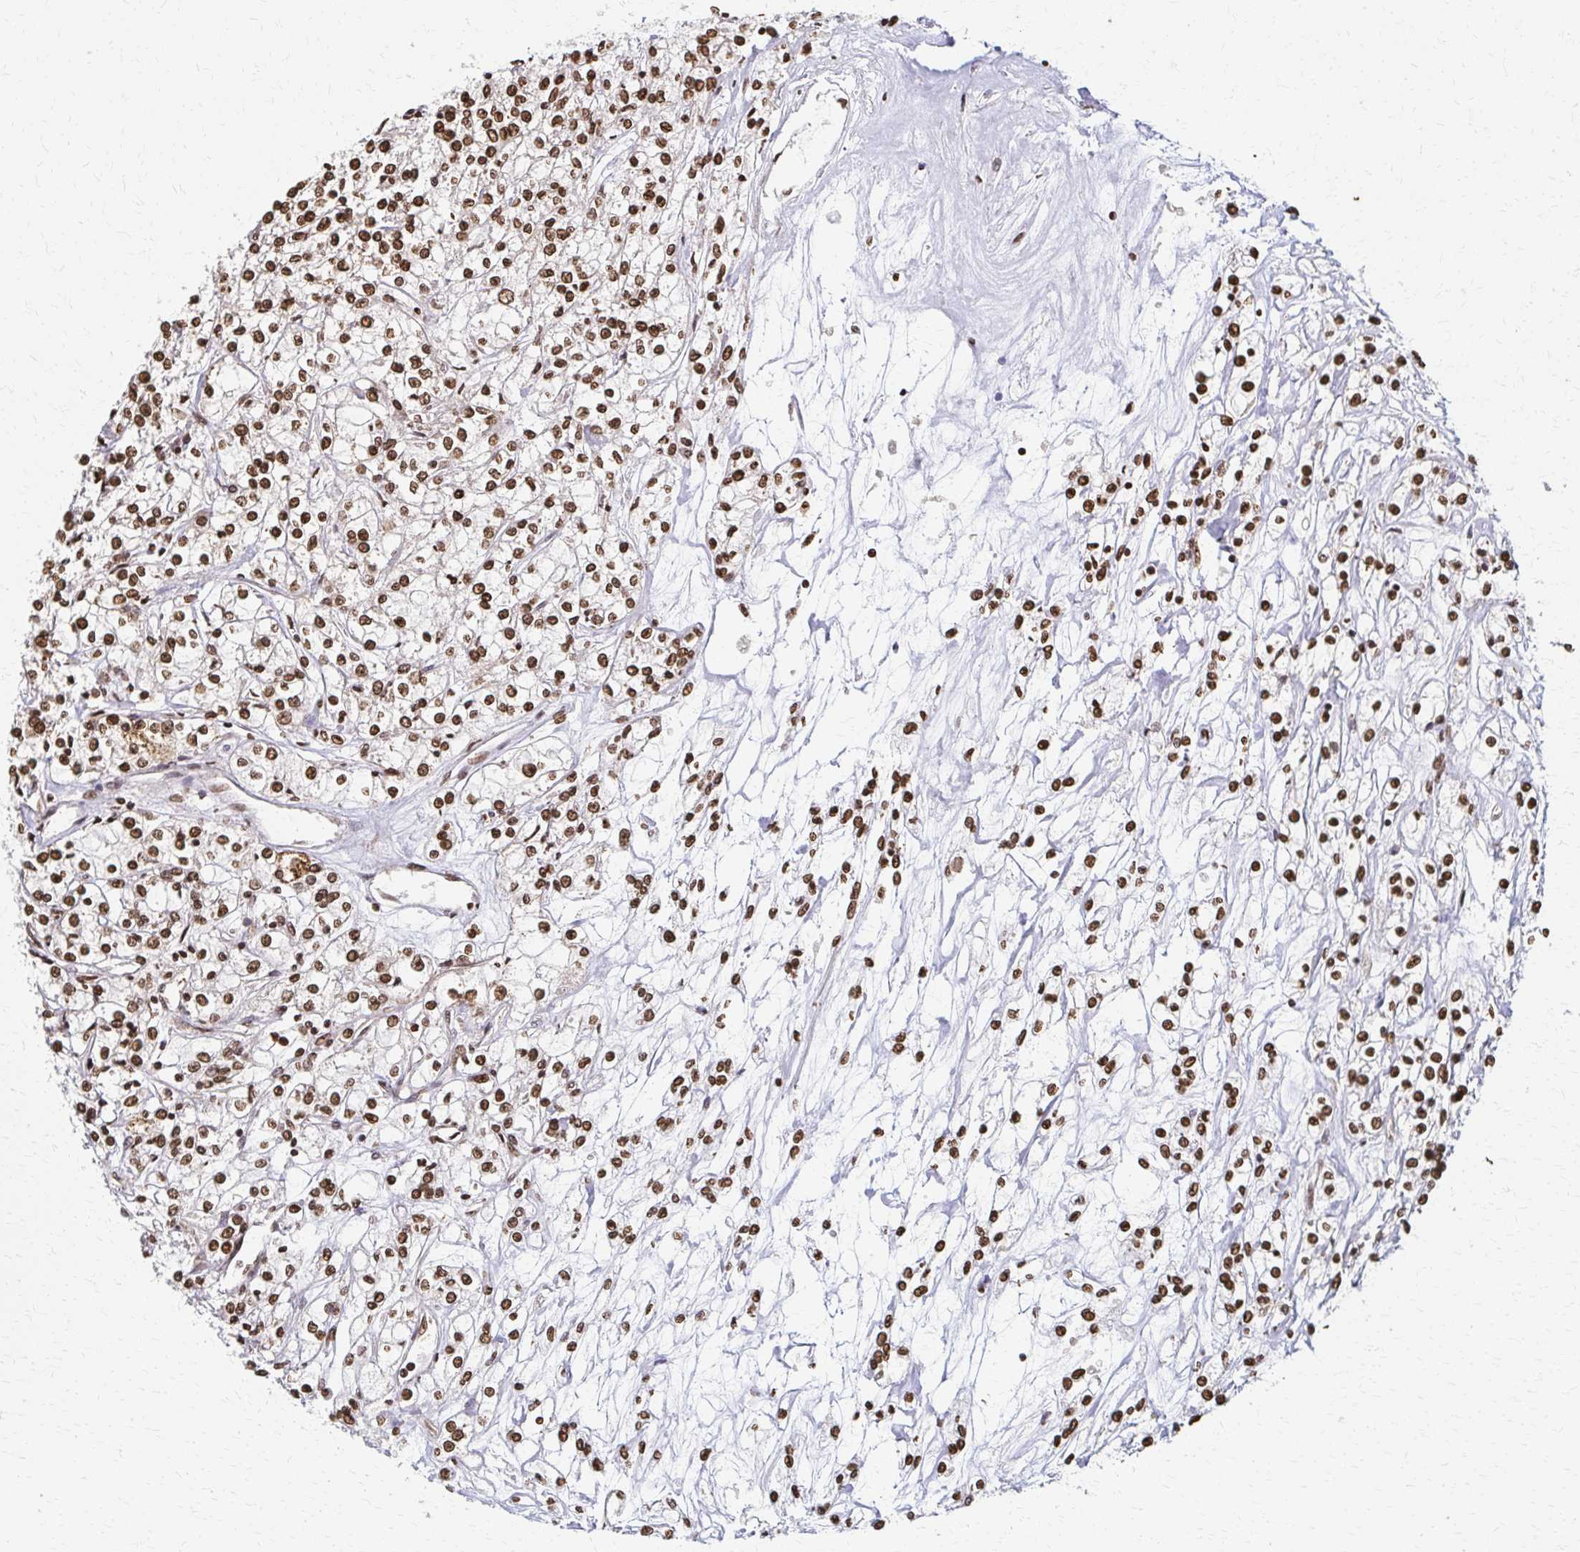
{"staining": {"intensity": "moderate", "quantity": ">75%", "location": "nuclear"}, "tissue": "renal cancer", "cell_type": "Tumor cells", "image_type": "cancer", "snomed": [{"axis": "morphology", "description": "Adenocarcinoma, NOS"}, {"axis": "topography", "description": "Kidney"}], "caption": "Tumor cells display medium levels of moderate nuclear expression in approximately >75% of cells in human renal cancer (adenocarcinoma).", "gene": "PSMD7", "patient": {"sex": "female", "age": 59}}